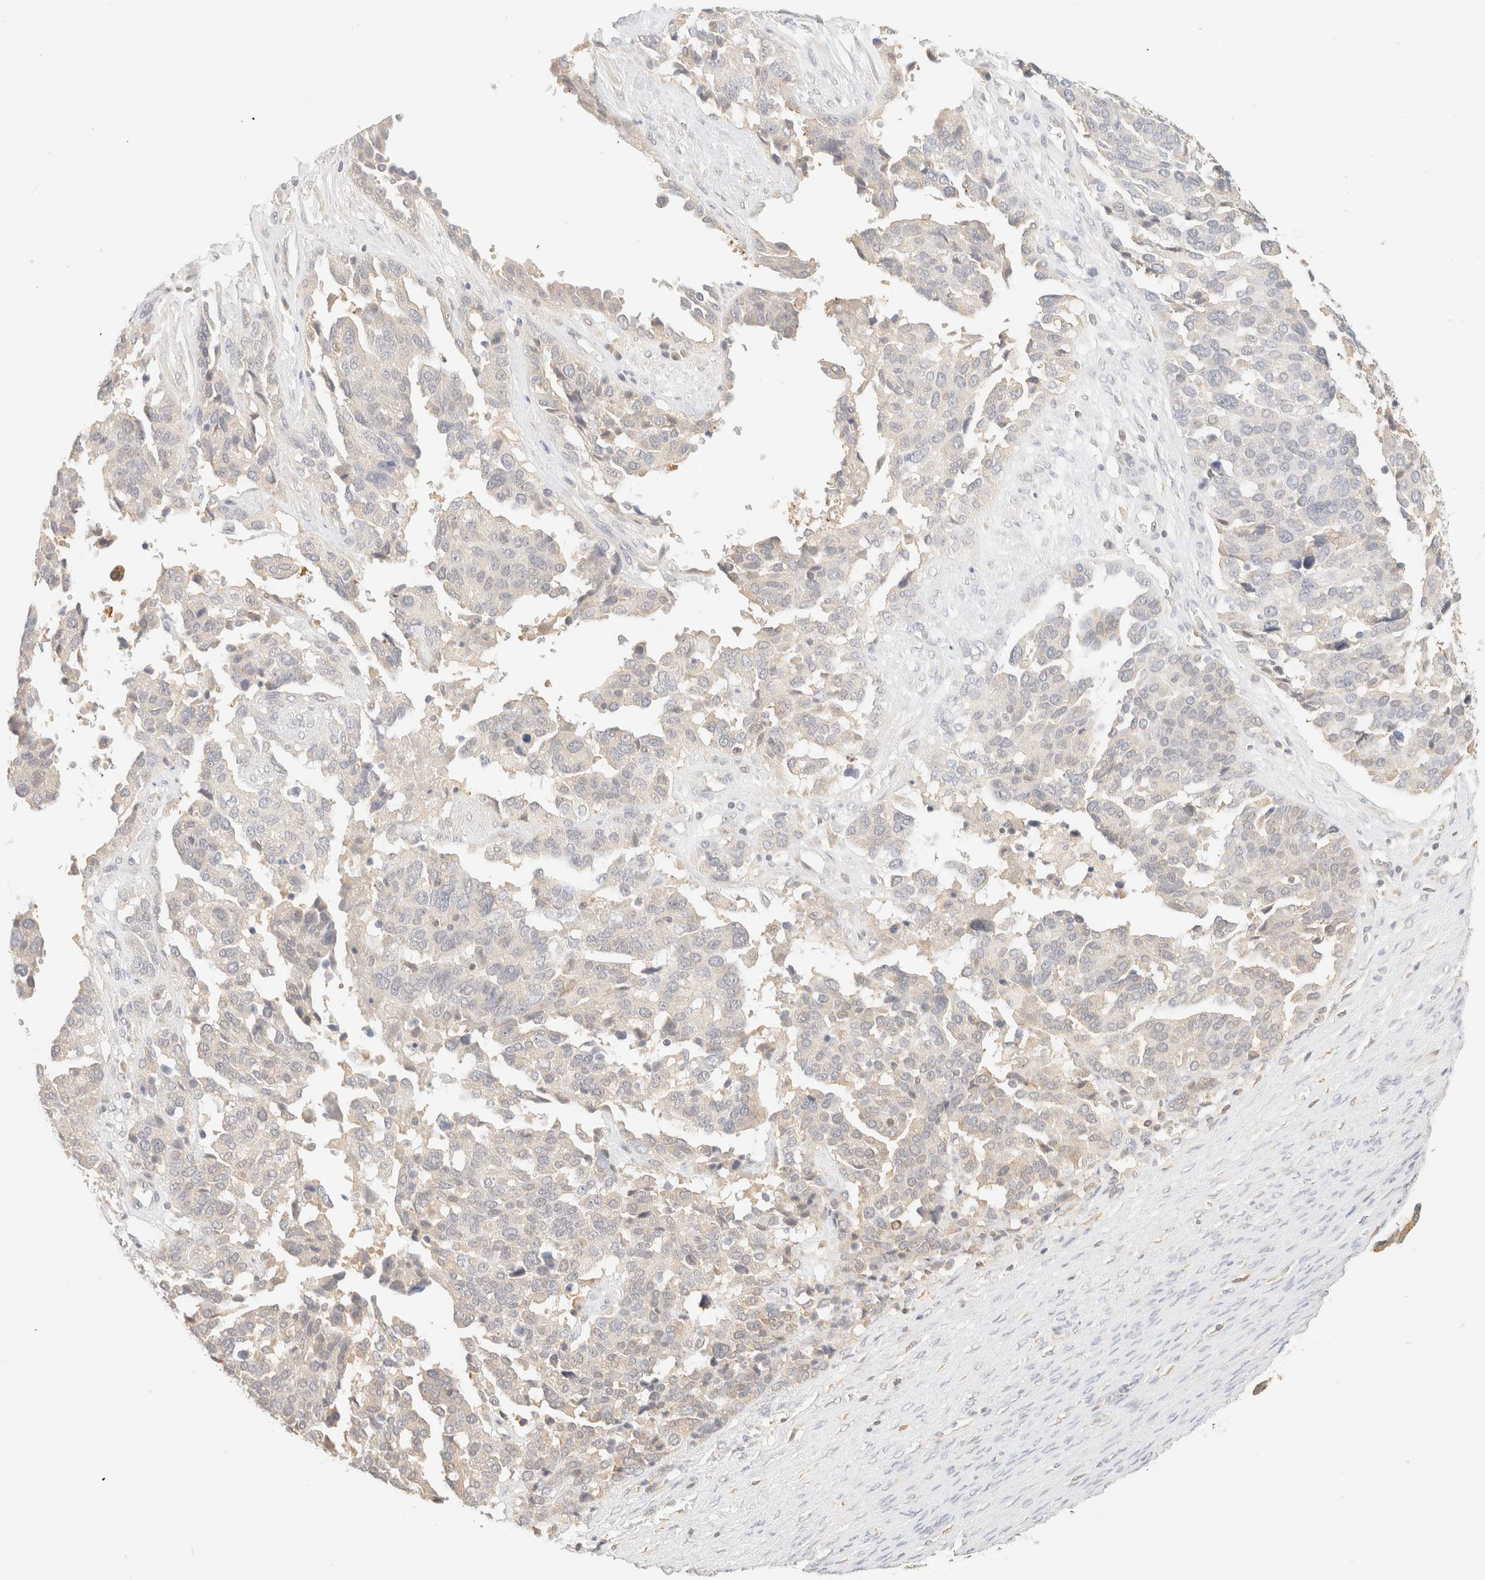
{"staining": {"intensity": "negative", "quantity": "none", "location": "none"}, "tissue": "ovarian cancer", "cell_type": "Tumor cells", "image_type": "cancer", "snomed": [{"axis": "morphology", "description": "Cystadenocarcinoma, serous, NOS"}, {"axis": "topography", "description": "Ovary"}], "caption": "Immunohistochemistry of ovarian serous cystadenocarcinoma displays no staining in tumor cells.", "gene": "TIMD4", "patient": {"sex": "female", "age": 44}}